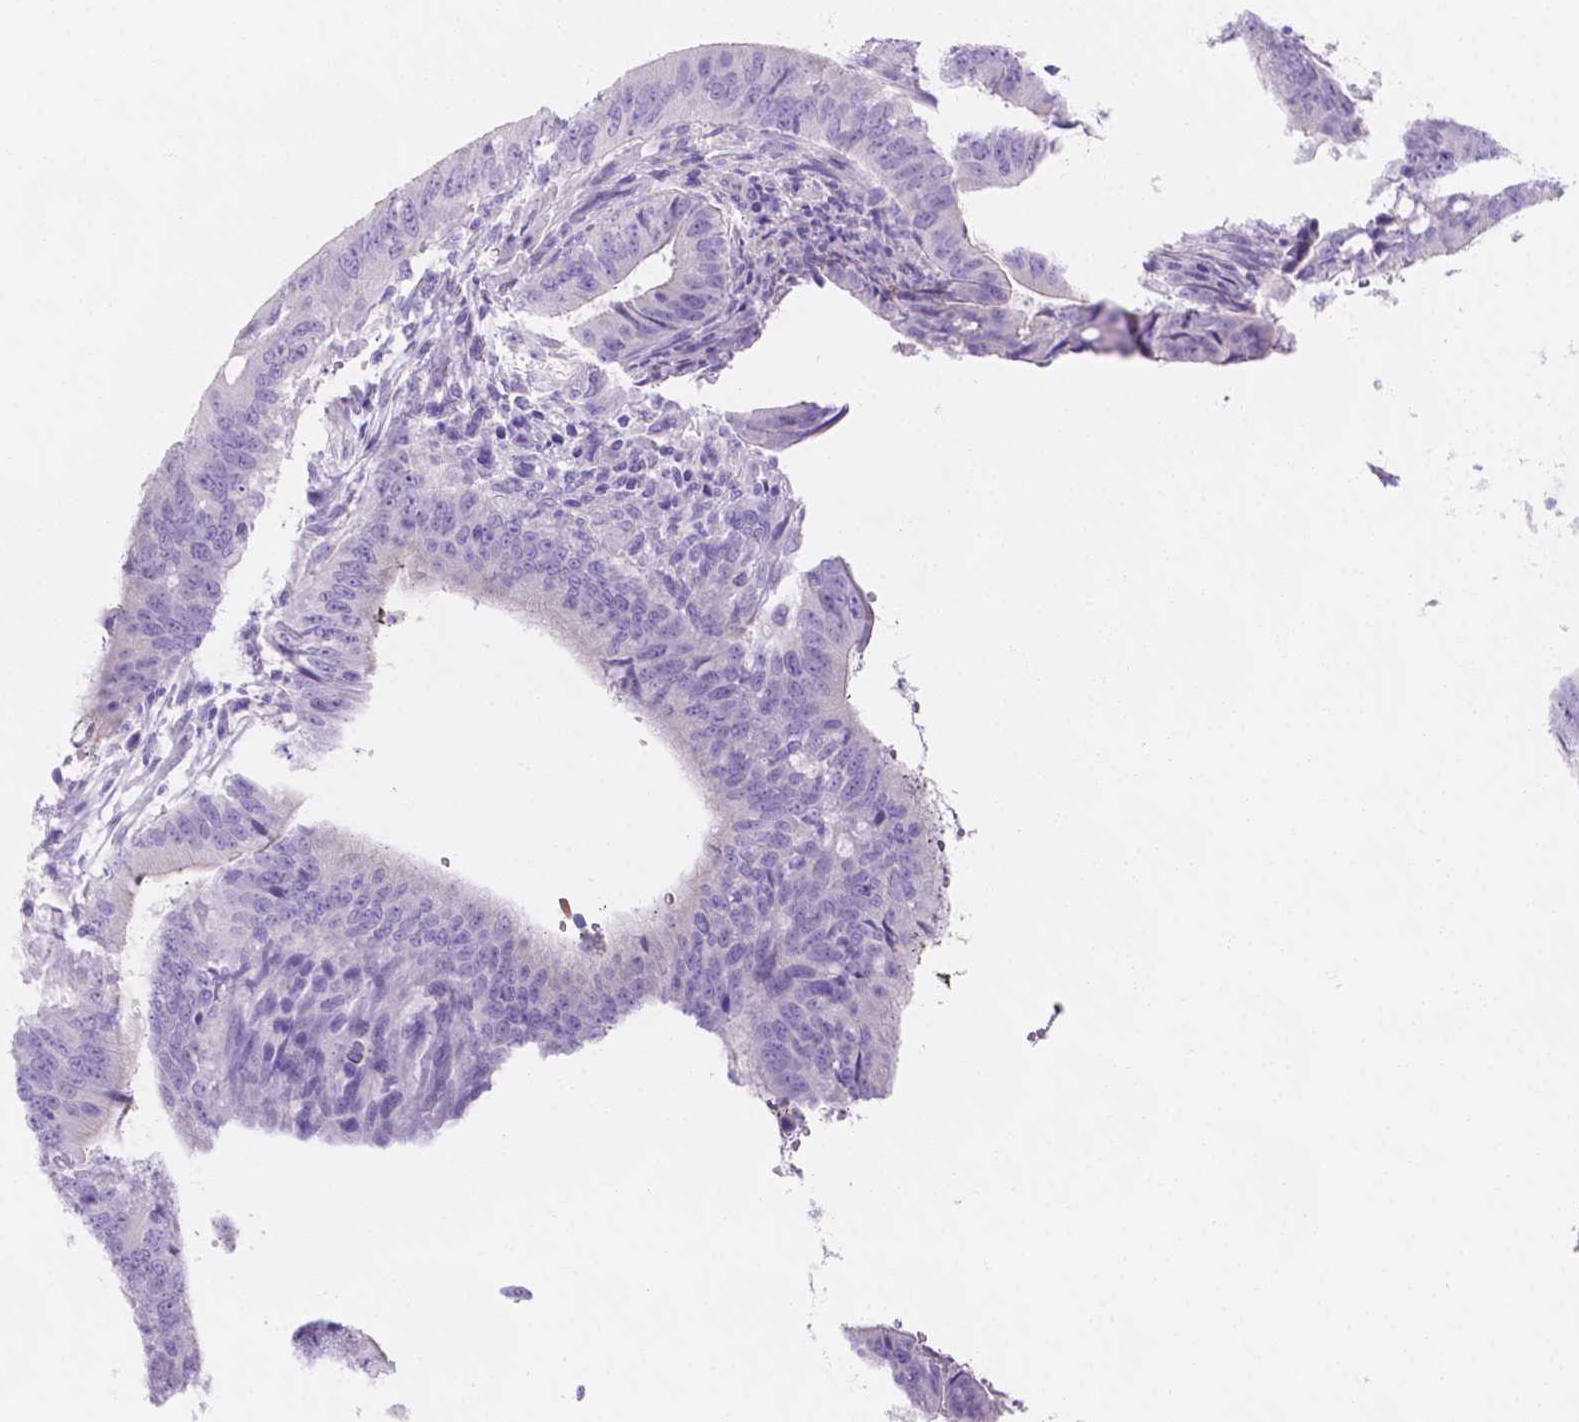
{"staining": {"intensity": "negative", "quantity": "none", "location": "none"}, "tissue": "colorectal cancer", "cell_type": "Tumor cells", "image_type": "cancer", "snomed": [{"axis": "morphology", "description": "Adenocarcinoma, NOS"}, {"axis": "topography", "description": "Colon"}], "caption": "The histopathology image exhibits no staining of tumor cells in colorectal cancer. (DAB immunohistochemistry (IHC) with hematoxylin counter stain).", "gene": "MLN", "patient": {"sex": "female", "age": 43}}